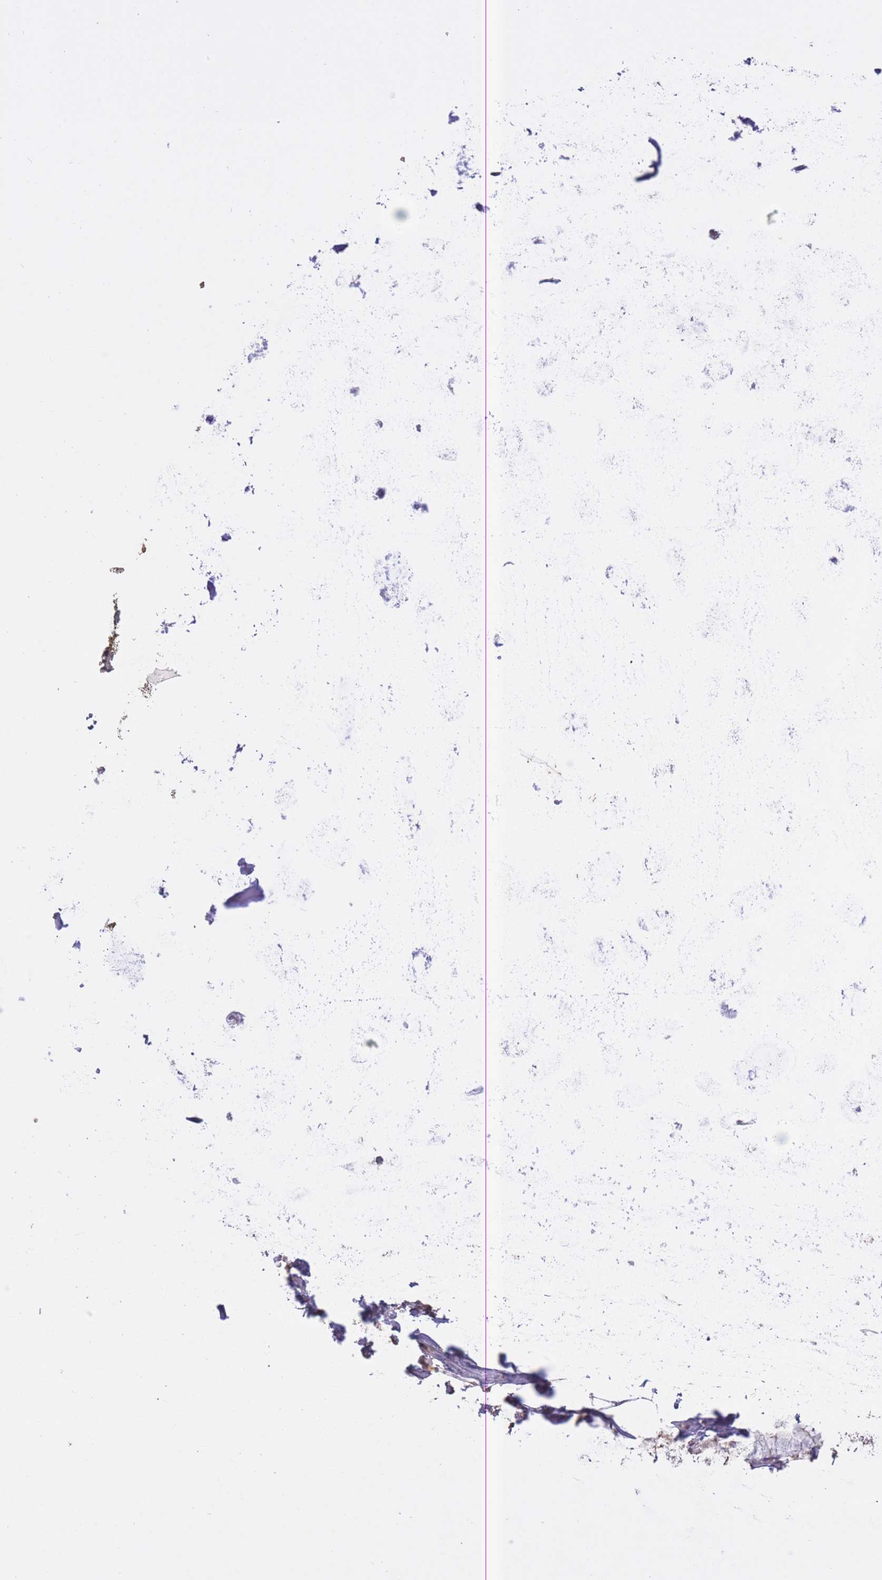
{"staining": {"intensity": "weak", "quantity": "<25%", "location": "cytoplasmic/membranous"}, "tissue": "bronchus", "cell_type": "Respiratory epithelial cells", "image_type": "normal", "snomed": [{"axis": "morphology", "description": "Normal tissue, NOS"}, {"axis": "topography", "description": "Cartilage tissue"}, {"axis": "topography", "description": "Bronchus"}], "caption": "IHC of benign bronchus shows no positivity in respiratory epithelial cells. Nuclei are stained in blue.", "gene": "GMIP", "patient": {"sex": "male", "age": 63}}